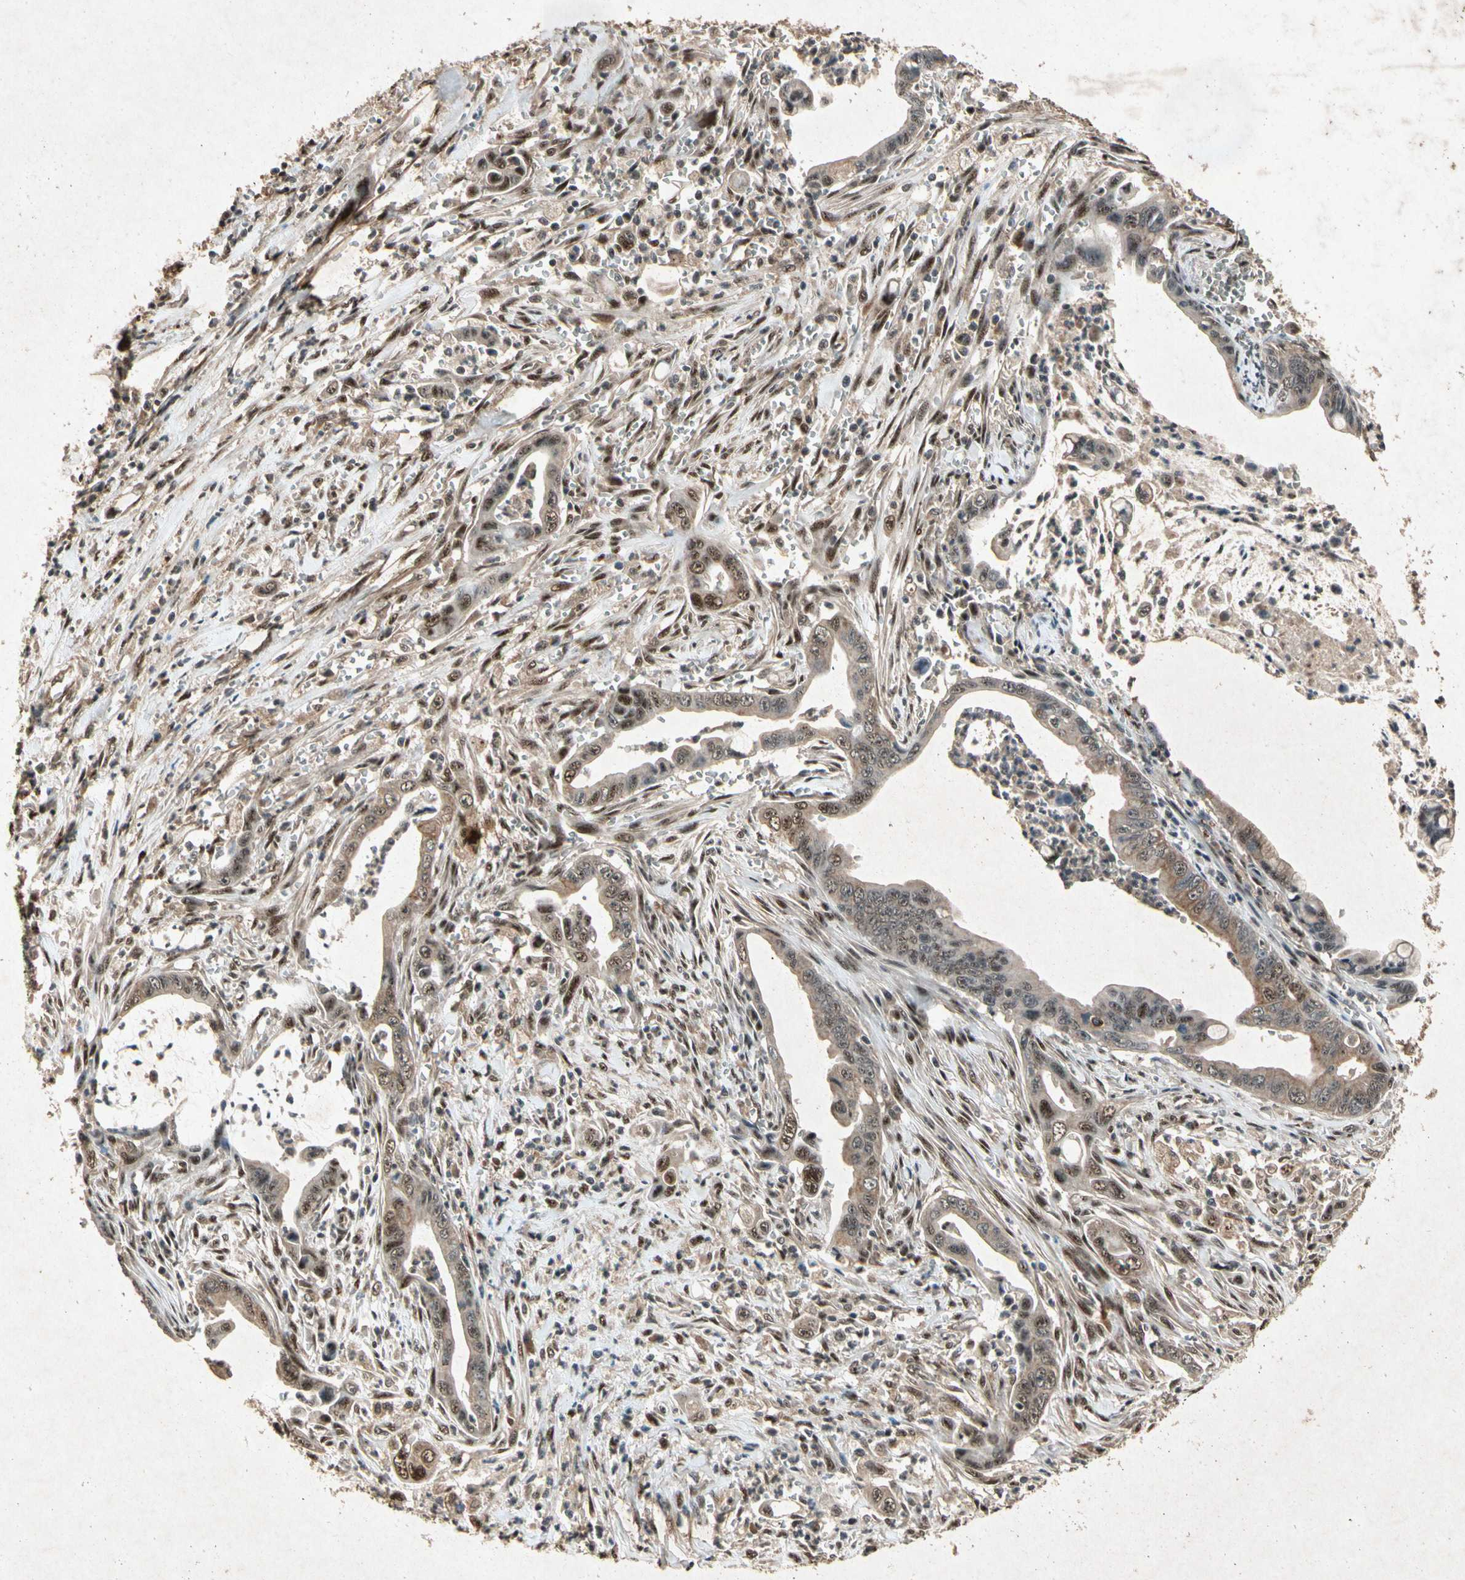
{"staining": {"intensity": "moderate", "quantity": "25%-75%", "location": "cytoplasmic/membranous,nuclear"}, "tissue": "pancreatic cancer", "cell_type": "Tumor cells", "image_type": "cancer", "snomed": [{"axis": "morphology", "description": "Adenocarcinoma, NOS"}, {"axis": "topography", "description": "Pancreas"}], "caption": "The histopathology image demonstrates staining of pancreatic cancer (adenocarcinoma), revealing moderate cytoplasmic/membranous and nuclear protein expression (brown color) within tumor cells. (DAB (3,3'-diaminobenzidine) IHC, brown staining for protein, blue staining for nuclei).", "gene": "PML", "patient": {"sex": "male", "age": 59}}